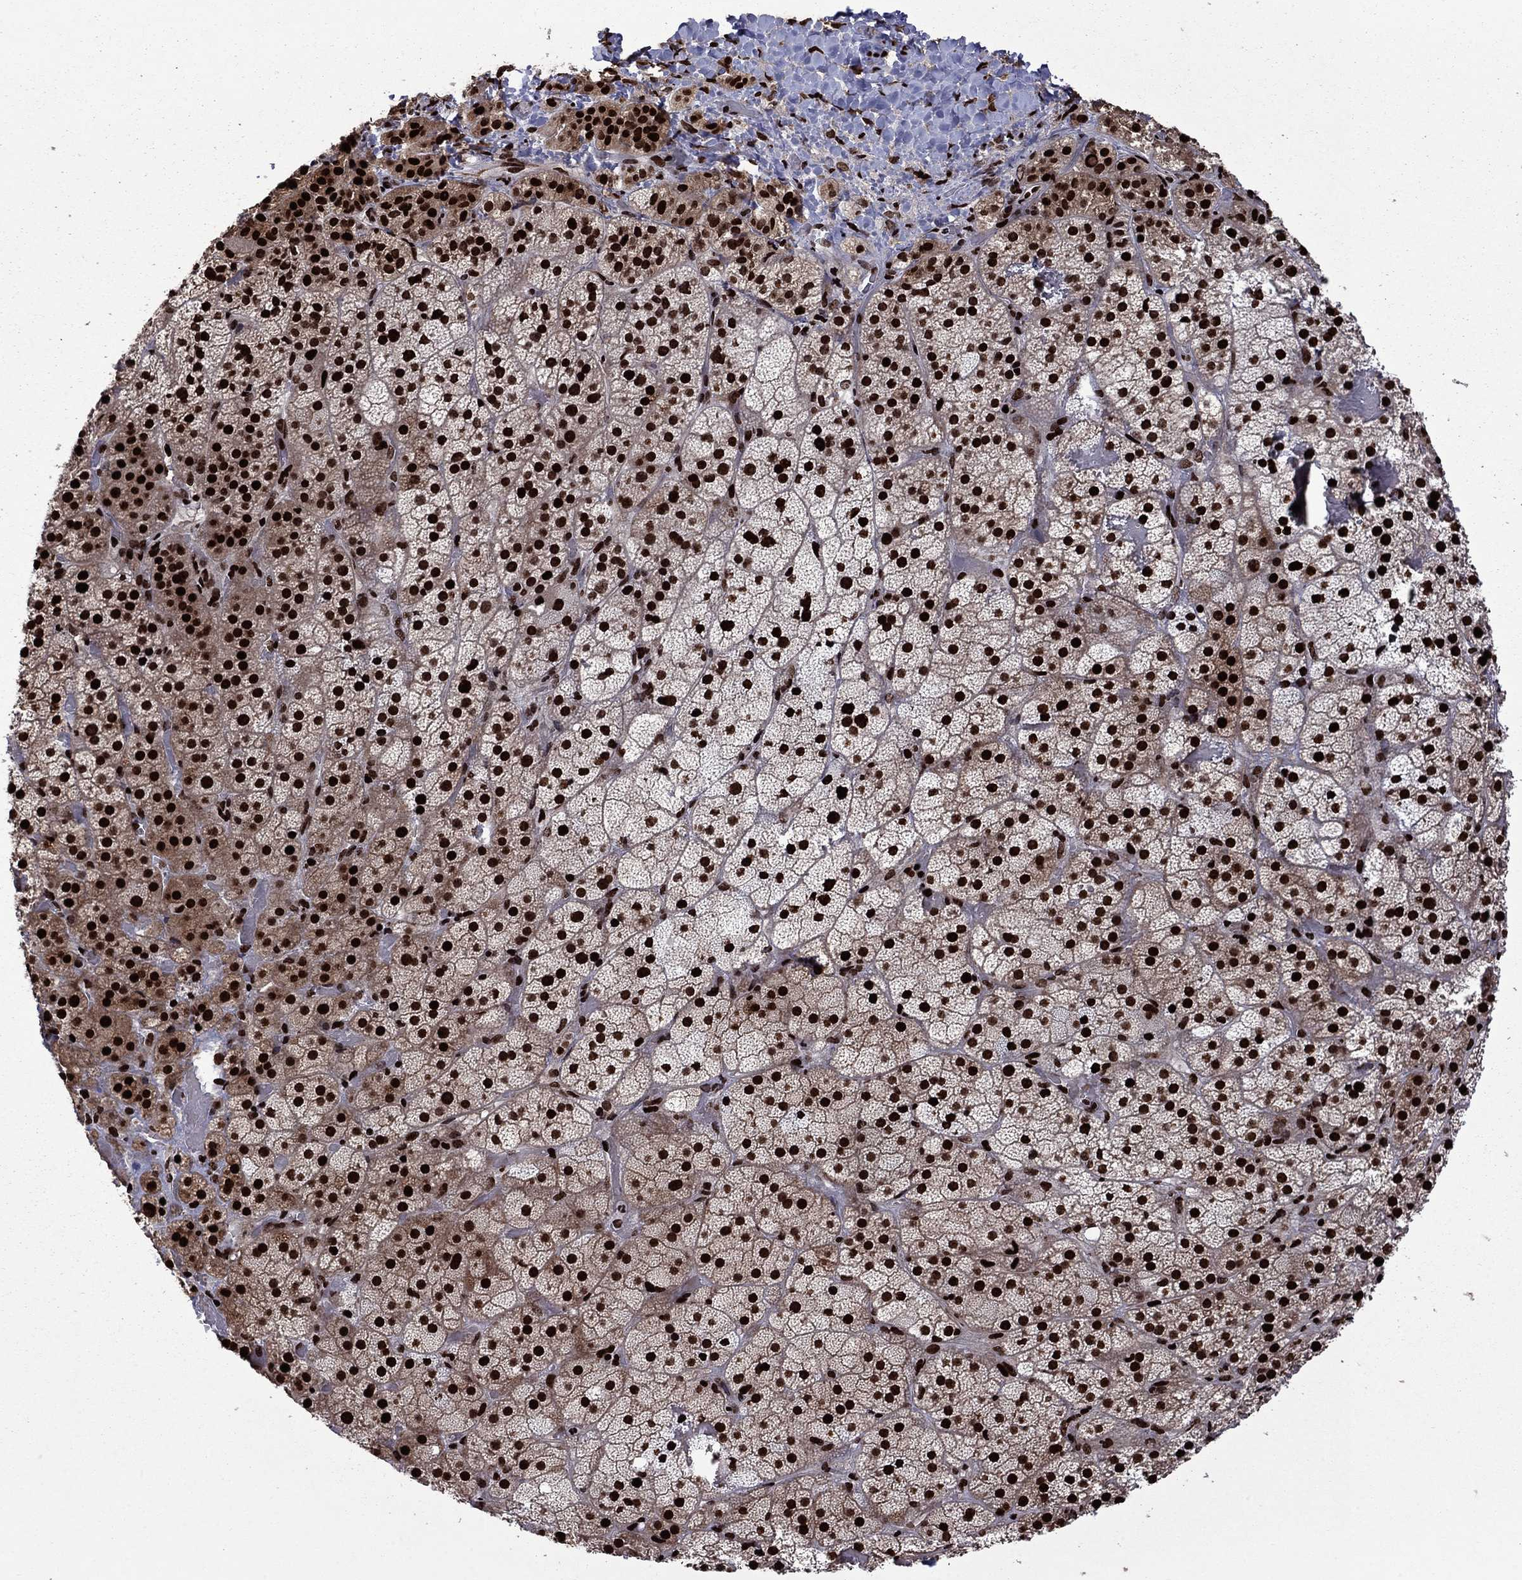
{"staining": {"intensity": "strong", "quantity": ">75%", "location": "nuclear"}, "tissue": "adrenal gland", "cell_type": "Glandular cells", "image_type": "normal", "snomed": [{"axis": "morphology", "description": "Normal tissue, NOS"}, {"axis": "topography", "description": "Adrenal gland"}], "caption": "Immunohistochemical staining of unremarkable adrenal gland displays high levels of strong nuclear expression in approximately >75% of glandular cells.", "gene": "LIMK1", "patient": {"sex": "male", "age": 57}}